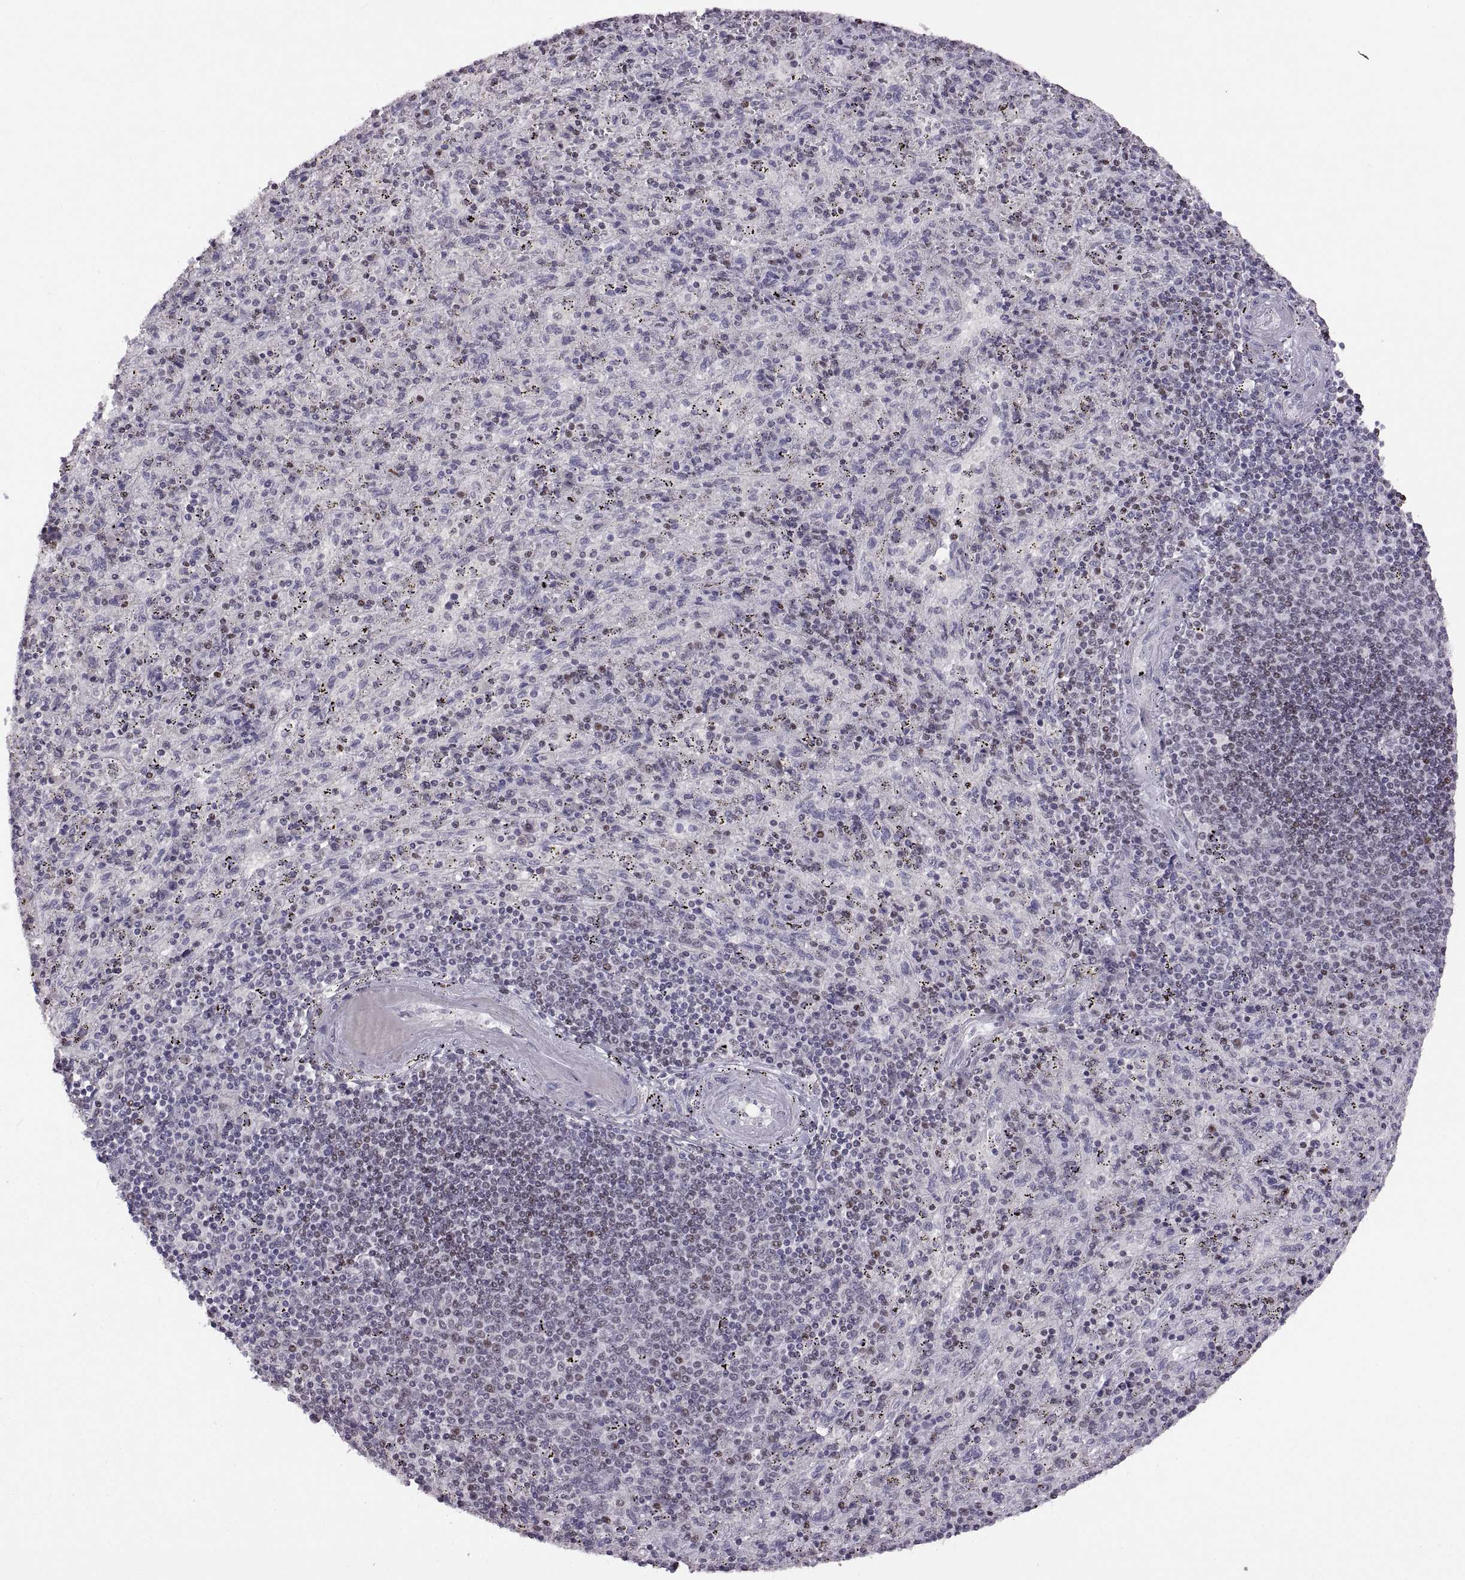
{"staining": {"intensity": "negative", "quantity": "none", "location": "none"}, "tissue": "spleen", "cell_type": "Cells in red pulp", "image_type": "normal", "snomed": [{"axis": "morphology", "description": "Normal tissue, NOS"}, {"axis": "topography", "description": "Spleen"}], "caption": "High magnification brightfield microscopy of unremarkable spleen stained with DAB (brown) and counterstained with hematoxylin (blue): cells in red pulp show no significant positivity.", "gene": "NEK2", "patient": {"sex": "male", "age": 57}}